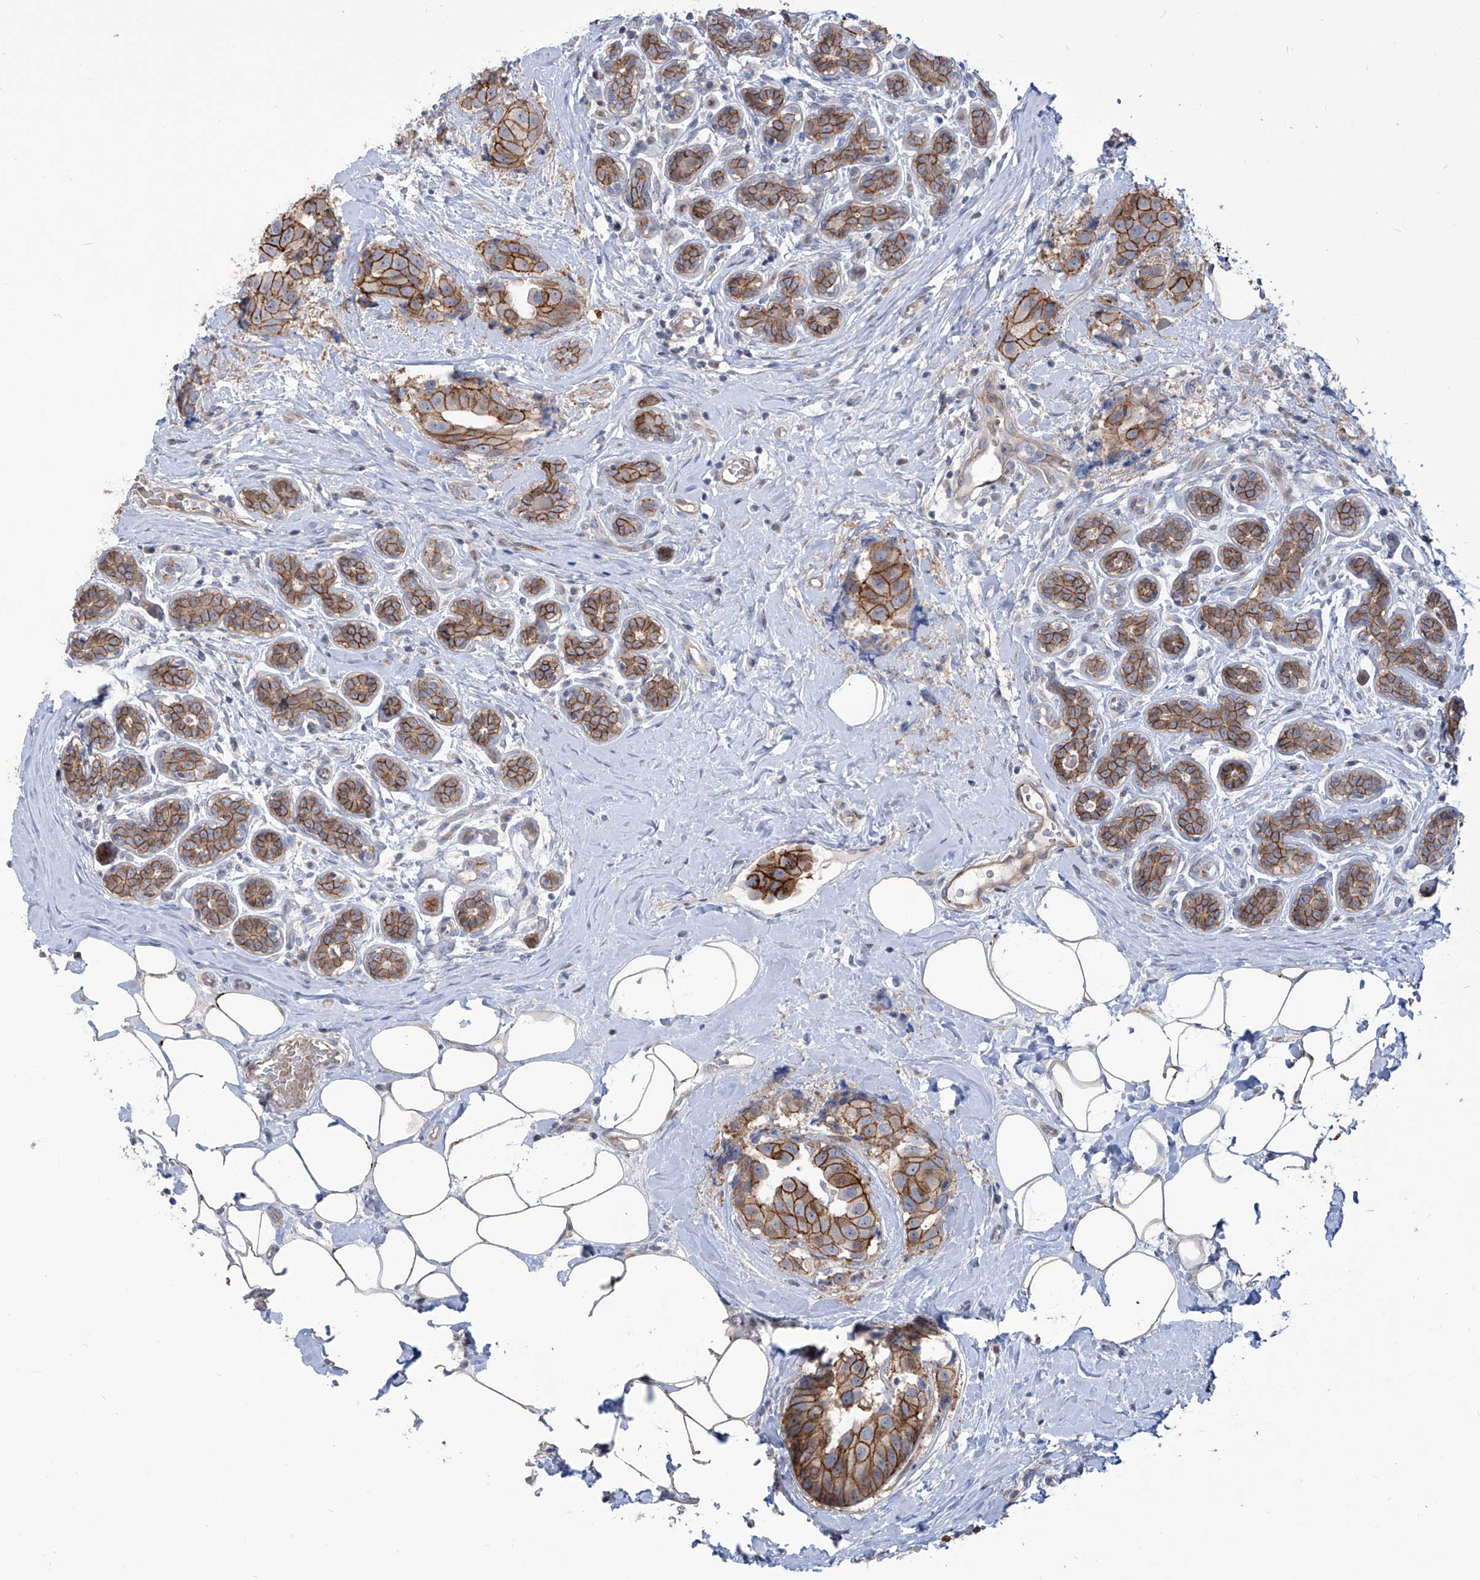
{"staining": {"intensity": "strong", "quantity": ">75%", "location": "cytoplasmic/membranous"}, "tissue": "breast cancer", "cell_type": "Tumor cells", "image_type": "cancer", "snomed": [{"axis": "morphology", "description": "Normal tissue, NOS"}, {"axis": "morphology", "description": "Duct carcinoma"}, {"axis": "topography", "description": "Breast"}], "caption": "High-magnification brightfield microscopy of breast cancer (intraductal carcinoma) stained with DAB (3,3'-diaminobenzidine) (brown) and counterstained with hematoxylin (blue). tumor cells exhibit strong cytoplasmic/membranous expression is appreciated in approximately>75% of cells.", "gene": "LRRC1", "patient": {"sex": "female", "age": 39}}